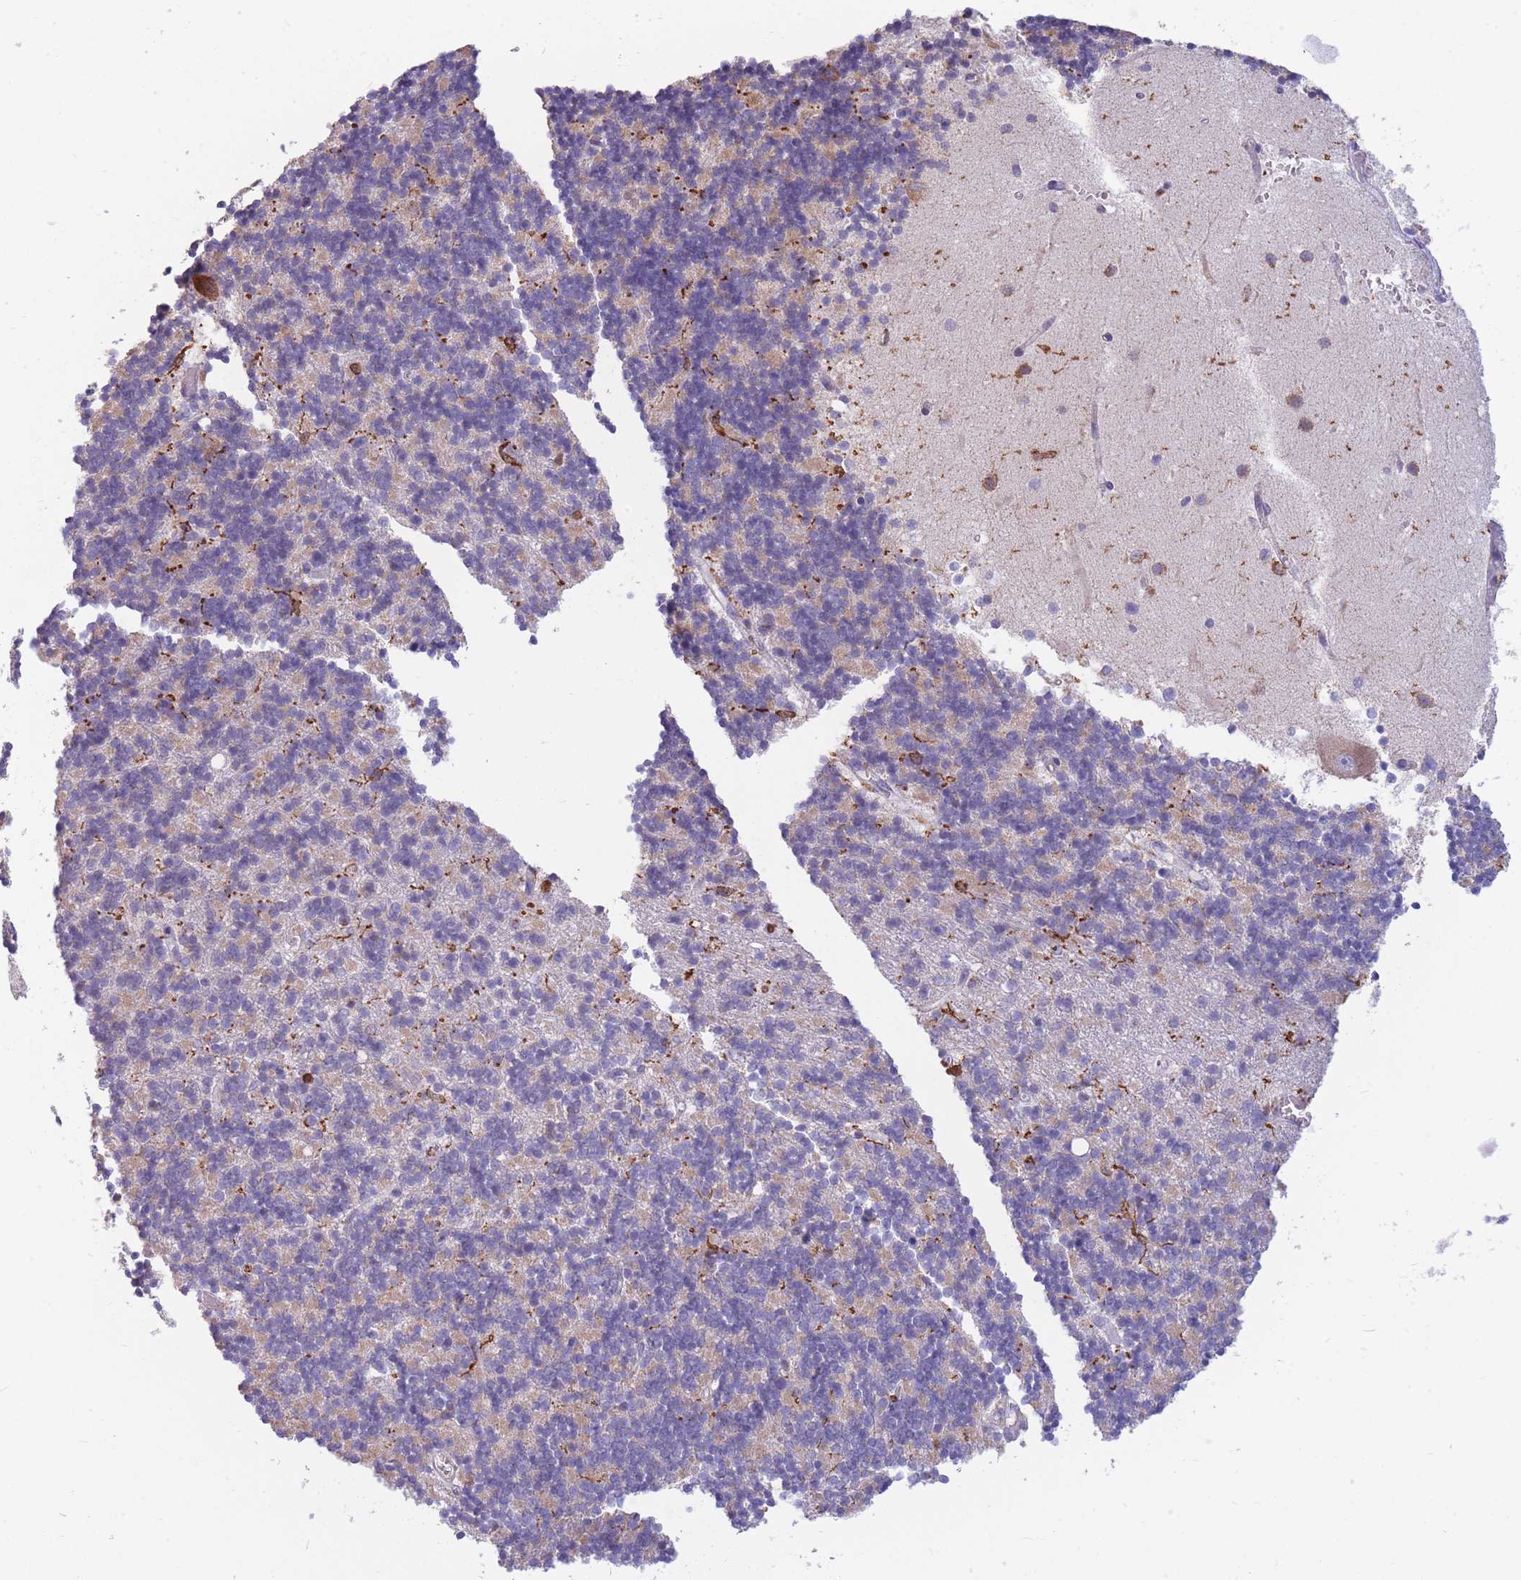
{"staining": {"intensity": "negative", "quantity": "none", "location": "none"}, "tissue": "cerebellum", "cell_type": "Cells in granular layer", "image_type": "normal", "snomed": [{"axis": "morphology", "description": "Normal tissue, NOS"}, {"axis": "topography", "description": "Cerebellum"}], "caption": "This is an immunohistochemistry micrograph of benign human cerebellum. There is no expression in cells in granular layer.", "gene": "MRPL54", "patient": {"sex": "male", "age": 54}}